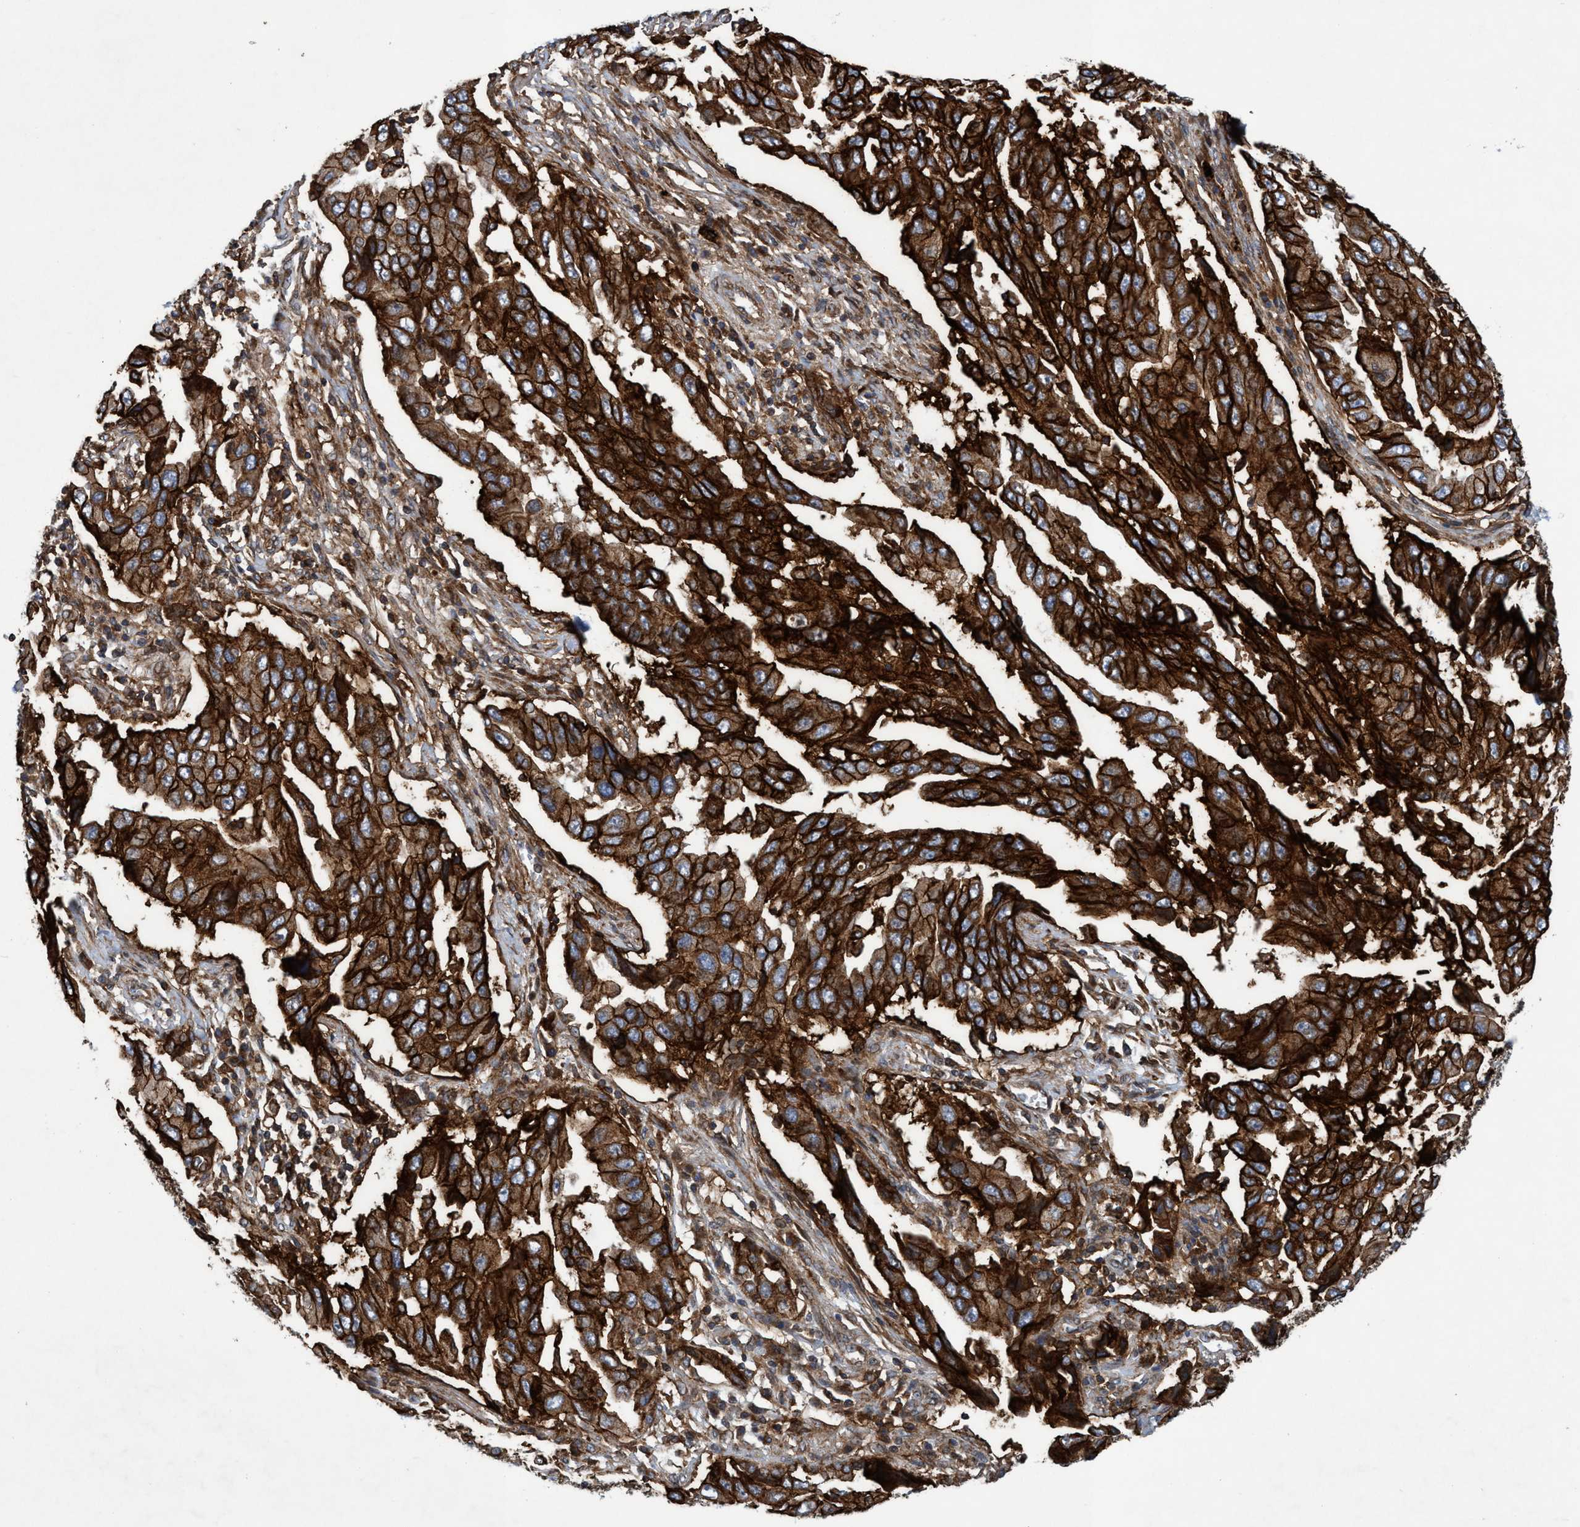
{"staining": {"intensity": "strong", "quantity": ">75%", "location": "cytoplasmic/membranous"}, "tissue": "lung cancer", "cell_type": "Tumor cells", "image_type": "cancer", "snomed": [{"axis": "morphology", "description": "Adenocarcinoma, NOS"}, {"axis": "topography", "description": "Lung"}], "caption": "Strong cytoplasmic/membranous expression is seen in approximately >75% of tumor cells in lung adenocarcinoma.", "gene": "SLC16A3", "patient": {"sex": "female", "age": 65}}